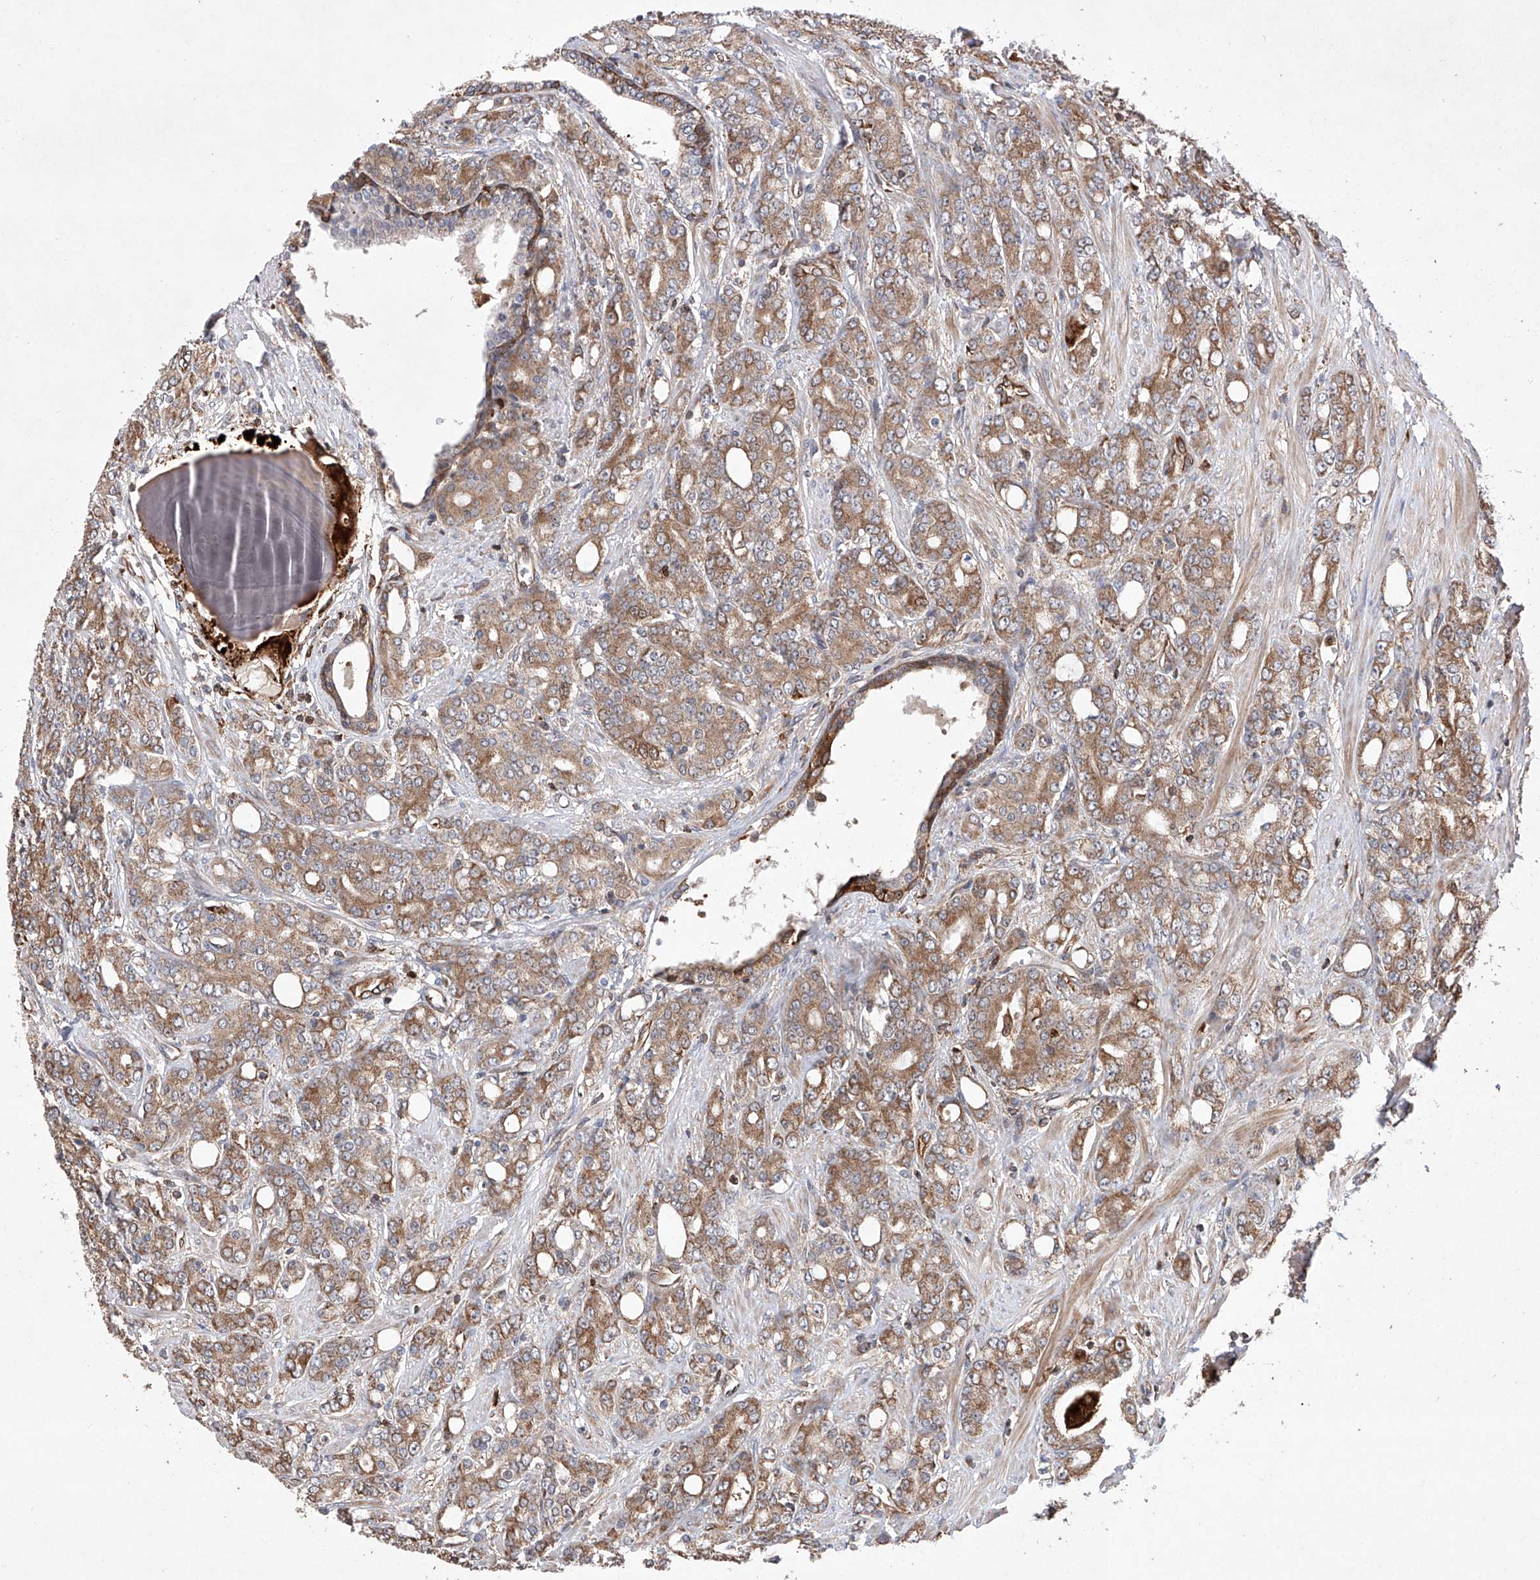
{"staining": {"intensity": "moderate", "quantity": ">75%", "location": "cytoplasmic/membranous"}, "tissue": "prostate cancer", "cell_type": "Tumor cells", "image_type": "cancer", "snomed": [{"axis": "morphology", "description": "Adenocarcinoma, High grade"}, {"axis": "topography", "description": "Prostate"}], "caption": "Moderate cytoplasmic/membranous expression is identified in approximately >75% of tumor cells in prostate adenocarcinoma (high-grade).", "gene": "TIMM23", "patient": {"sex": "male", "age": 62}}